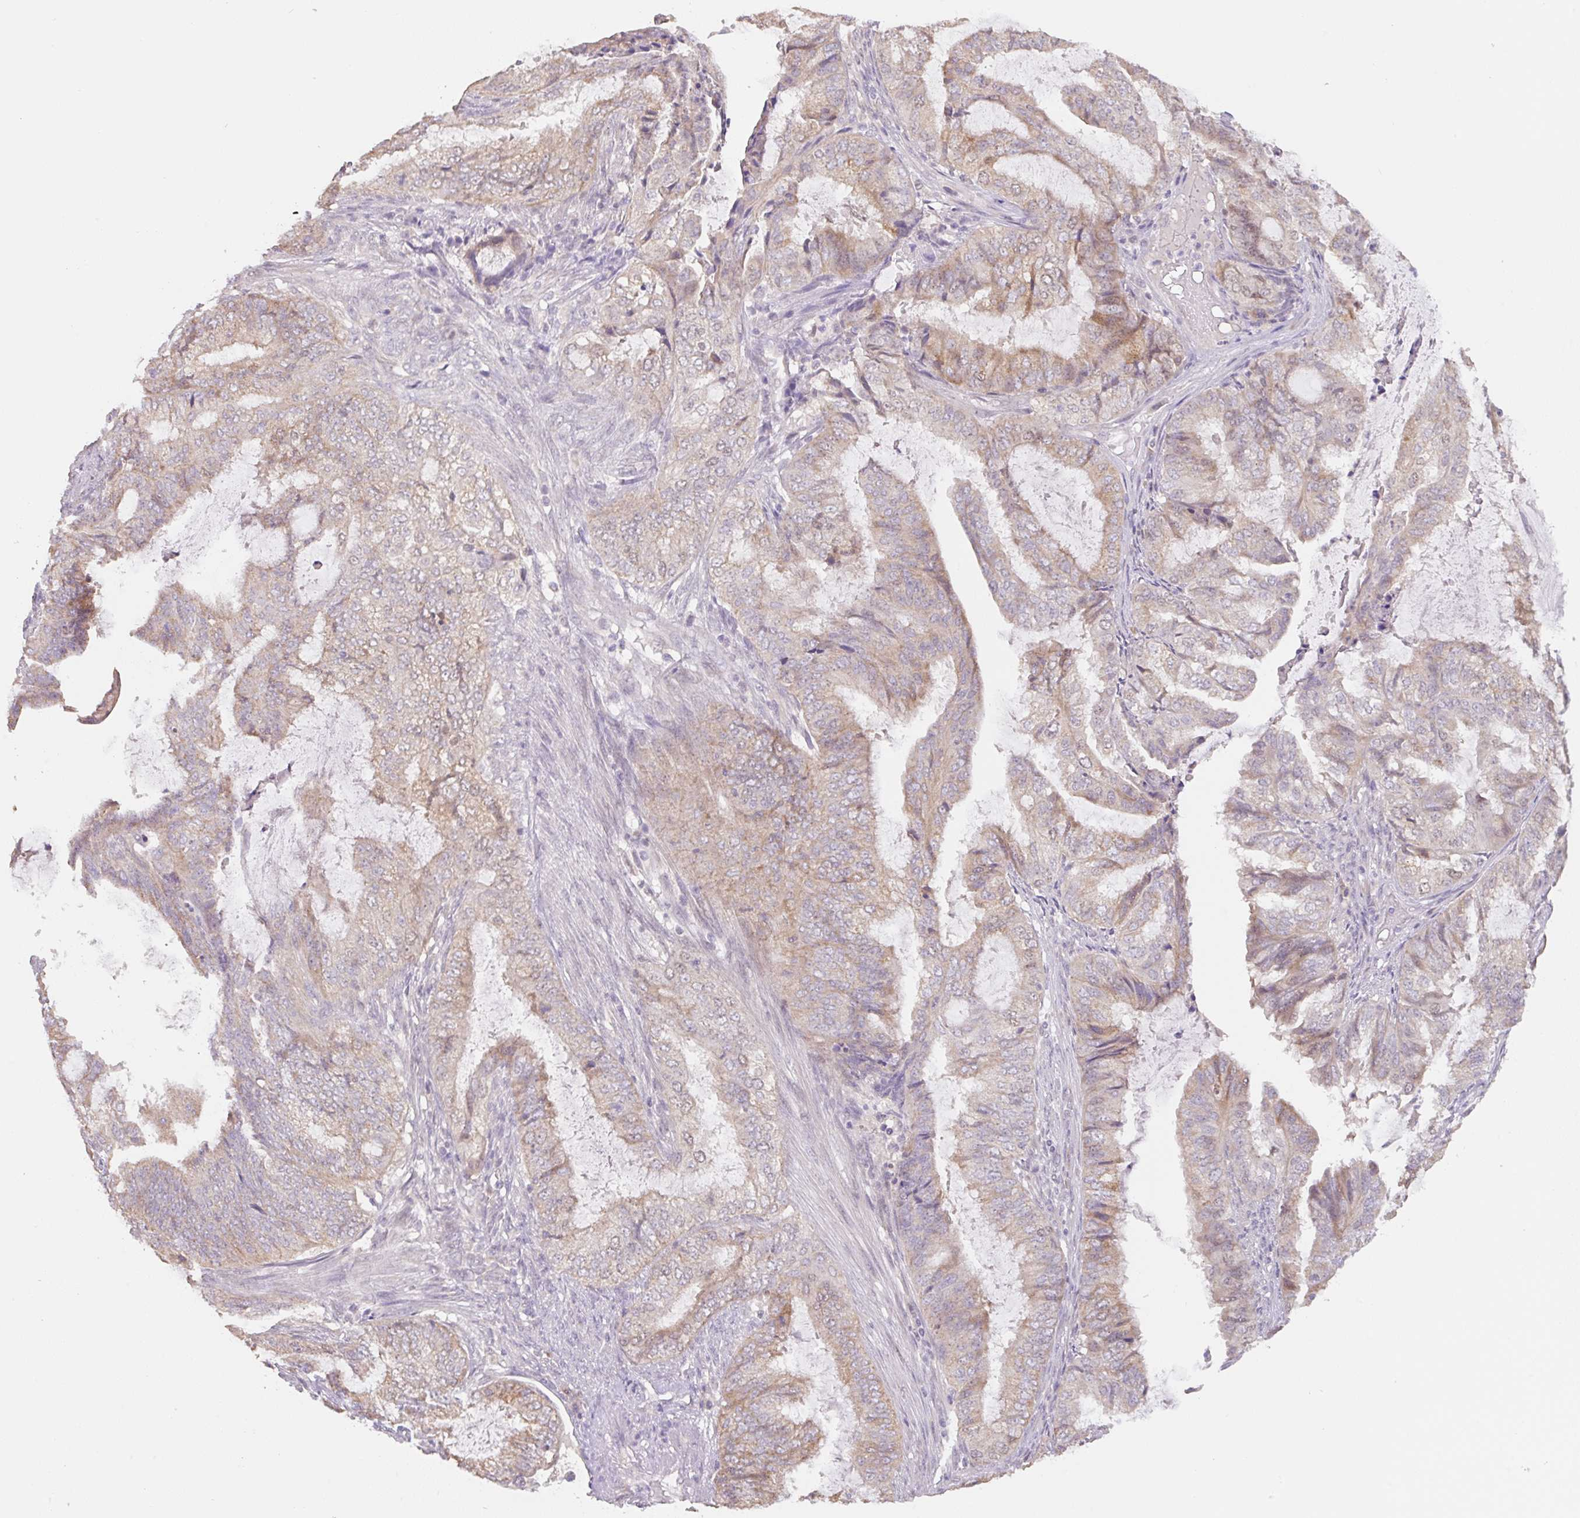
{"staining": {"intensity": "moderate", "quantity": ">75%", "location": "cytoplasmic/membranous,nuclear"}, "tissue": "endometrial cancer", "cell_type": "Tumor cells", "image_type": "cancer", "snomed": [{"axis": "morphology", "description": "Adenocarcinoma, NOS"}, {"axis": "topography", "description": "Endometrium"}], "caption": "An immunohistochemistry (IHC) photomicrograph of neoplastic tissue is shown. Protein staining in brown labels moderate cytoplasmic/membranous and nuclear positivity in adenocarcinoma (endometrial) within tumor cells. (IHC, brightfield microscopy, high magnification).", "gene": "MIA2", "patient": {"sex": "female", "age": 51}}